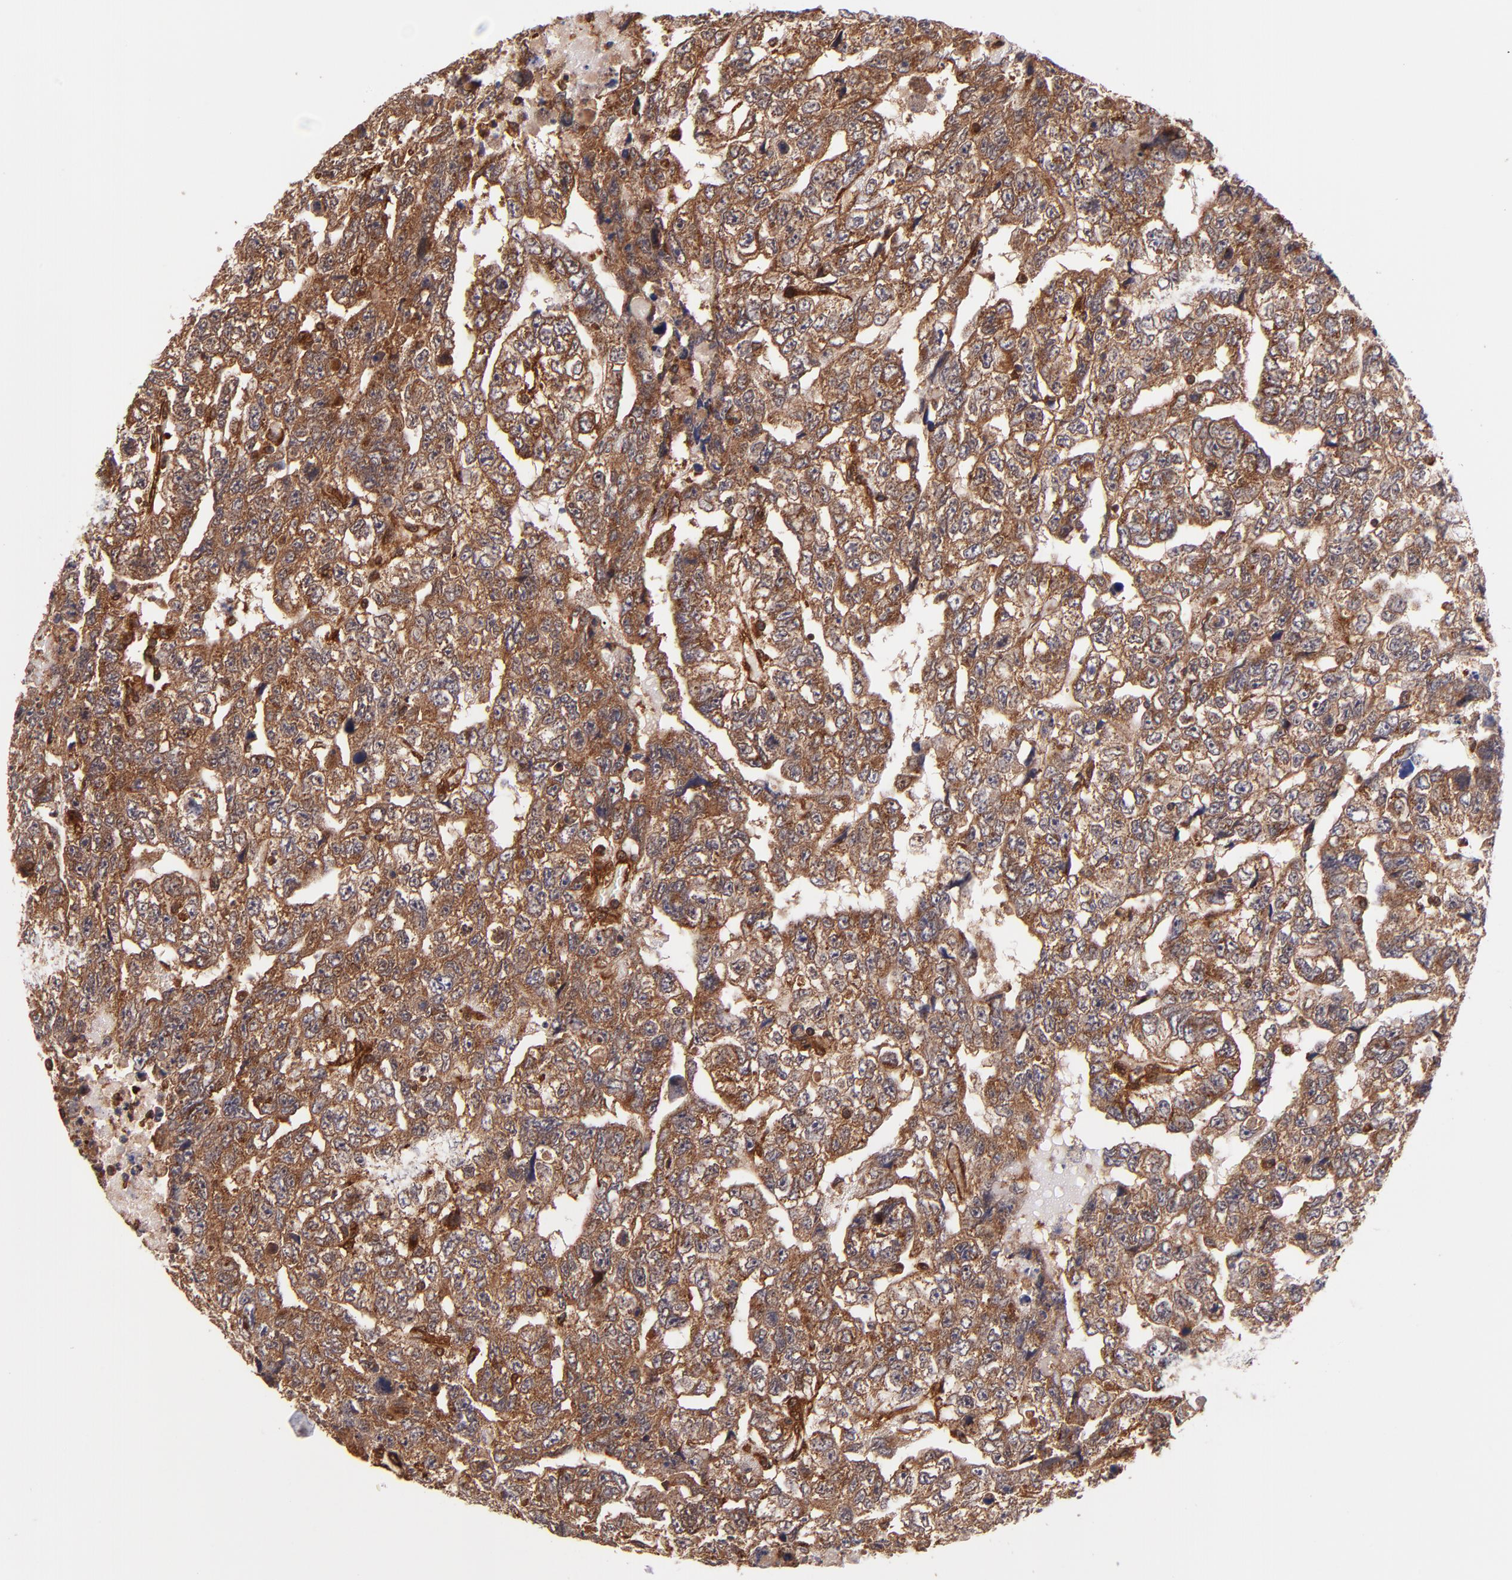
{"staining": {"intensity": "strong", "quantity": ">75%", "location": "cytoplasmic/membranous"}, "tissue": "testis cancer", "cell_type": "Tumor cells", "image_type": "cancer", "snomed": [{"axis": "morphology", "description": "Carcinoma, Embryonal, NOS"}, {"axis": "topography", "description": "Testis"}], "caption": "A high amount of strong cytoplasmic/membranous expression is present in approximately >75% of tumor cells in embryonal carcinoma (testis) tissue. (Stains: DAB (3,3'-diaminobenzidine) in brown, nuclei in blue, Microscopy: brightfield microscopy at high magnification).", "gene": "STX8", "patient": {"sex": "male", "age": 36}}